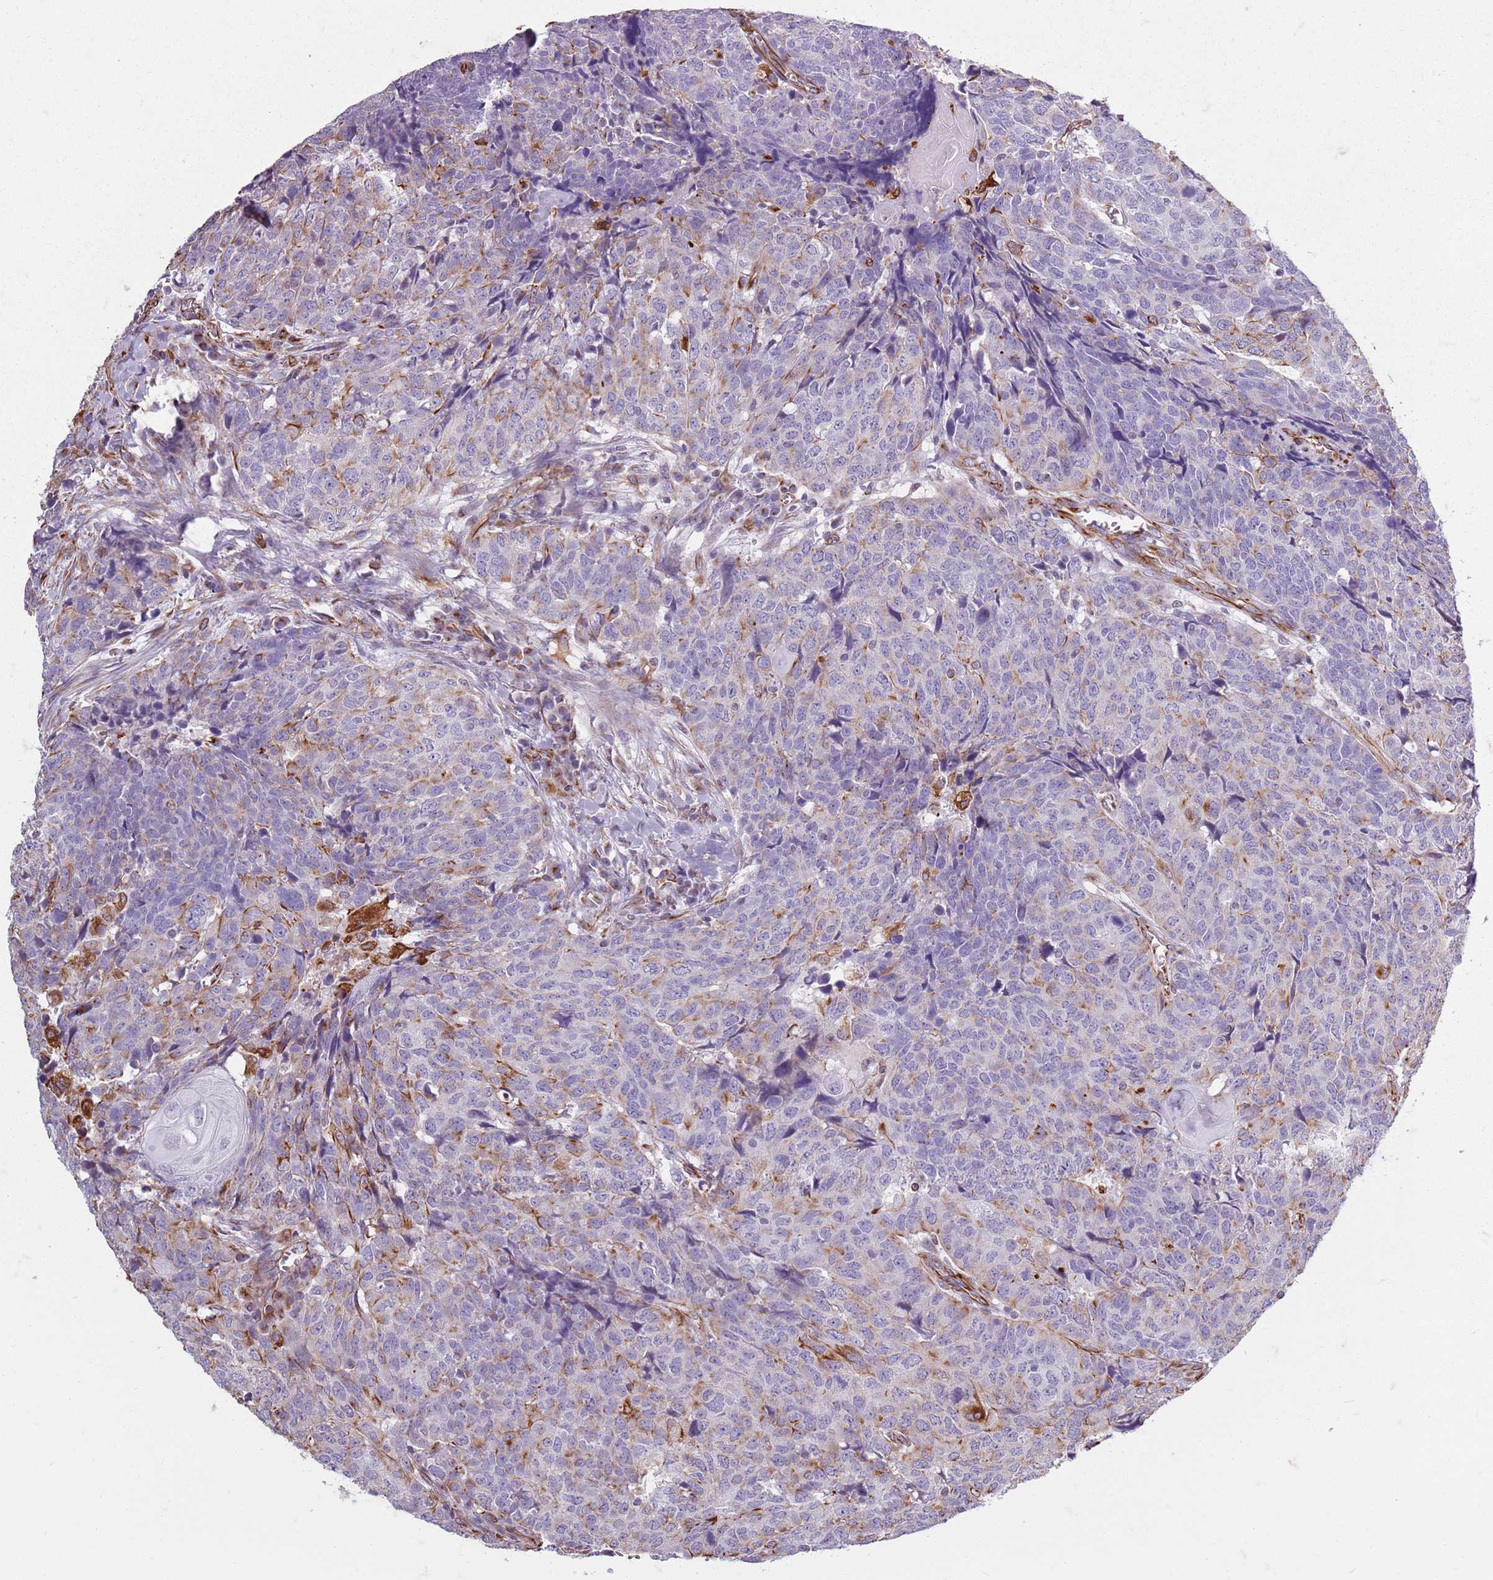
{"staining": {"intensity": "negative", "quantity": "none", "location": "none"}, "tissue": "head and neck cancer", "cell_type": "Tumor cells", "image_type": "cancer", "snomed": [{"axis": "morphology", "description": "Squamous cell carcinoma, NOS"}, {"axis": "topography", "description": "Head-Neck"}], "caption": "Tumor cells are negative for brown protein staining in head and neck cancer (squamous cell carcinoma).", "gene": "TAS2R38", "patient": {"sex": "male", "age": 66}}